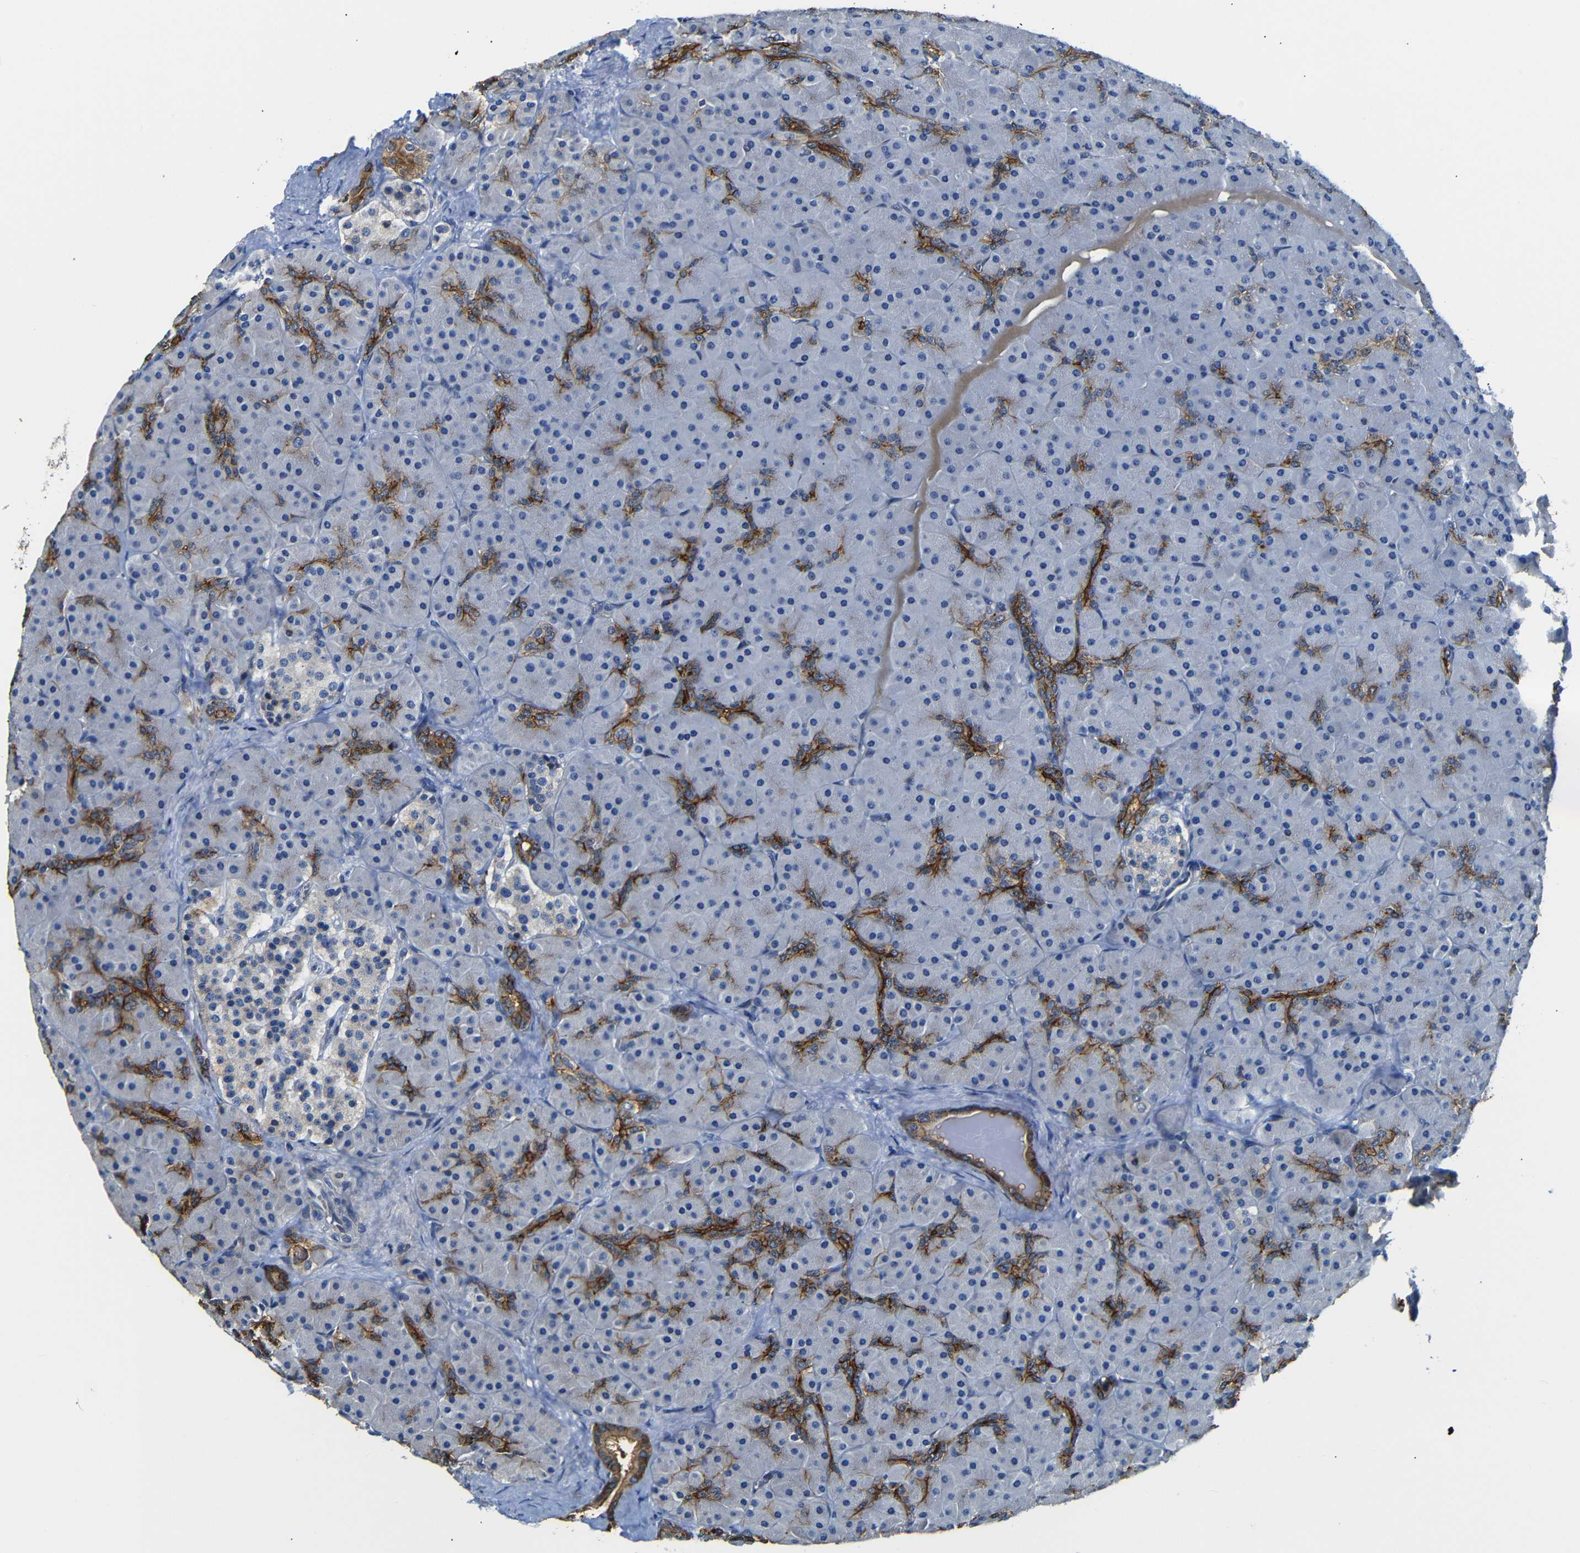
{"staining": {"intensity": "strong", "quantity": "<25%", "location": "cytoplasmic/membranous"}, "tissue": "pancreas", "cell_type": "Exocrine glandular cells", "image_type": "normal", "snomed": [{"axis": "morphology", "description": "Normal tissue, NOS"}, {"axis": "topography", "description": "Pancreas"}], "caption": "Pancreas stained with DAB (3,3'-diaminobenzidine) immunohistochemistry (IHC) displays medium levels of strong cytoplasmic/membranous positivity in approximately <25% of exocrine glandular cells.", "gene": "AFDN", "patient": {"sex": "male", "age": 66}}